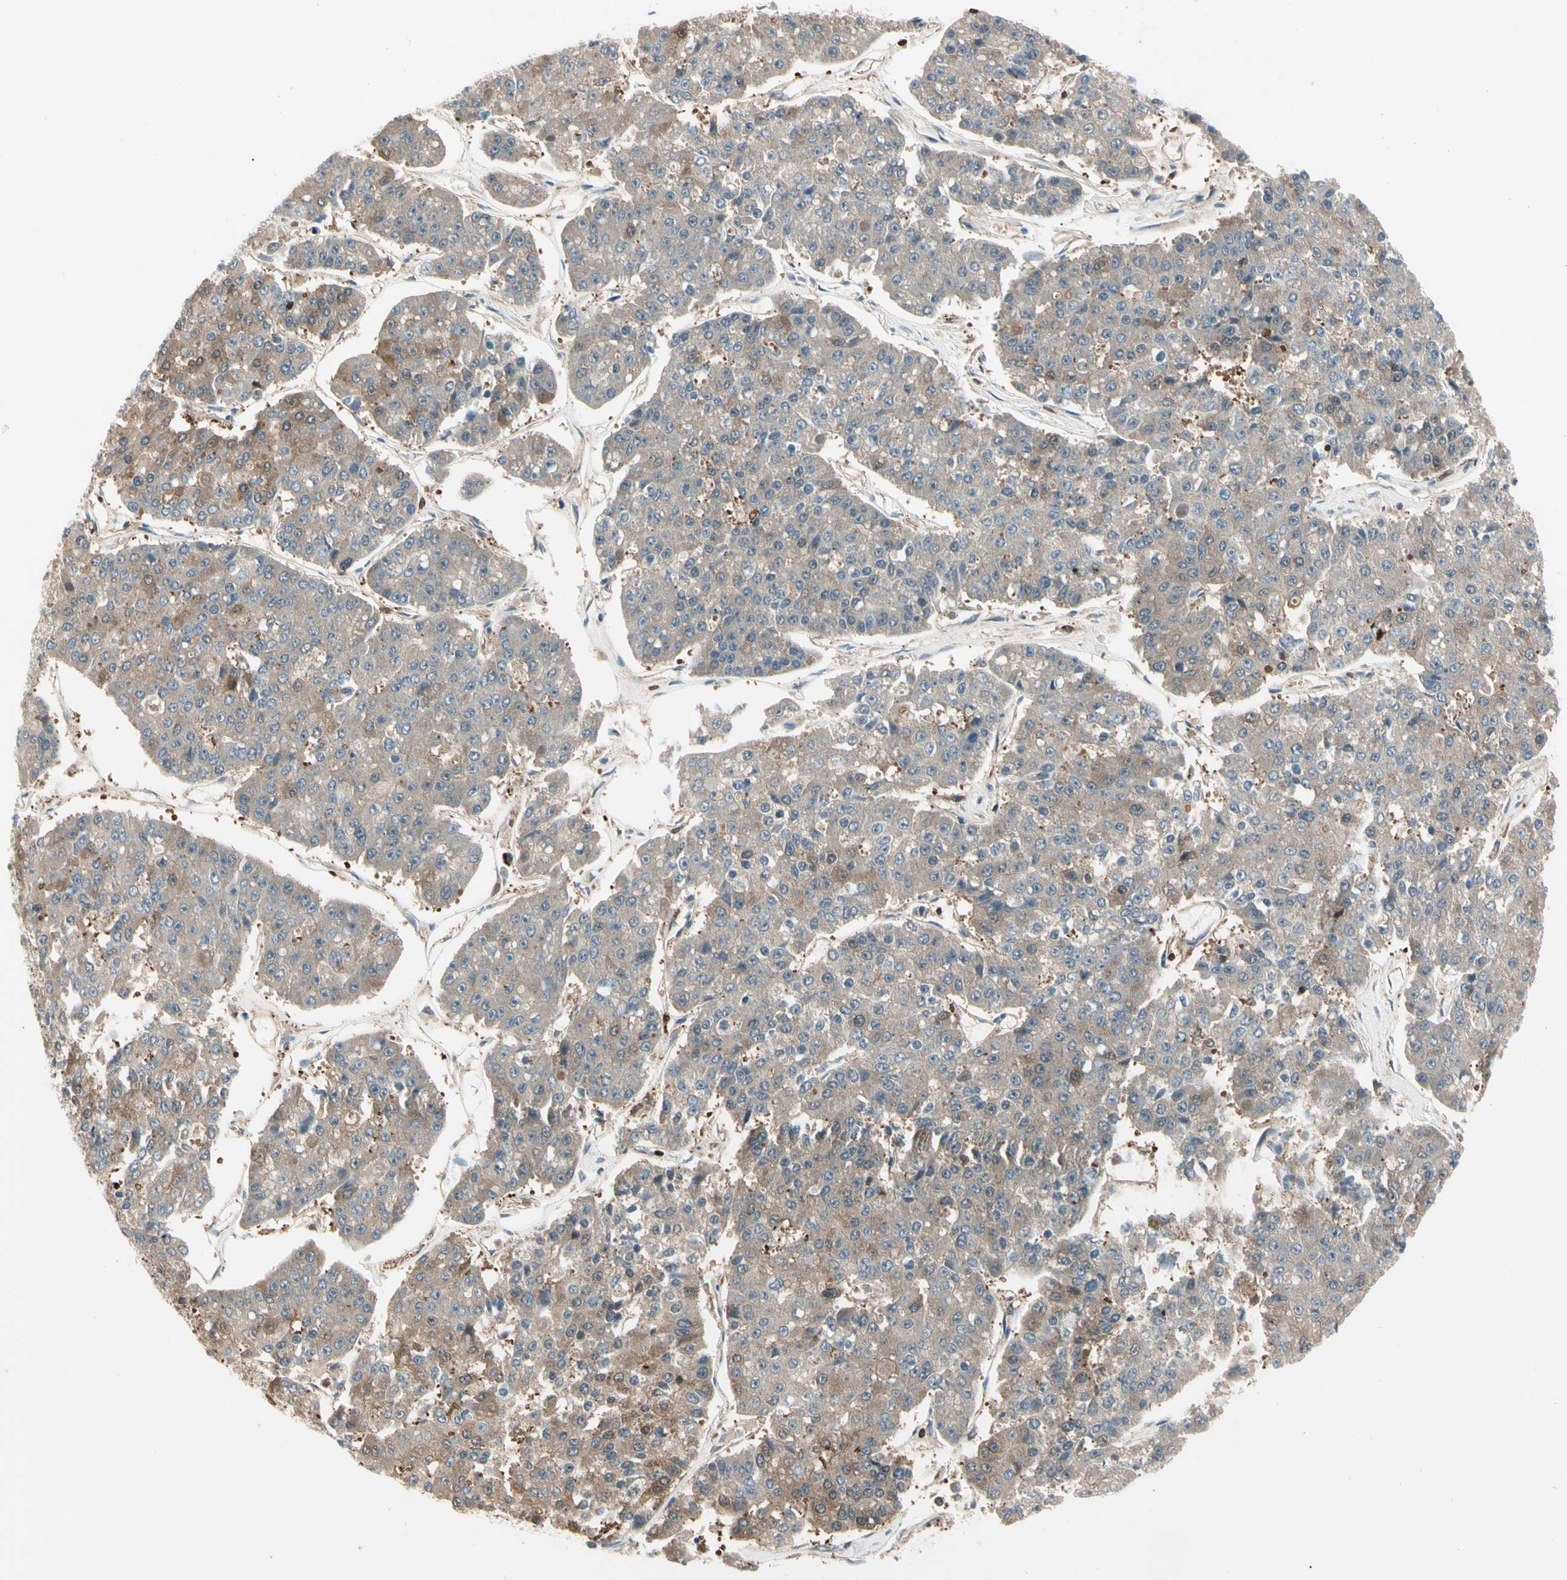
{"staining": {"intensity": "weak", "quantity": ">75%", "location": "cytoplasmic/membranous"}, "tissue": "pancreatic cancer", "cell_type": "Tumor cells", "image_type": "cancer", "snomed": [{"axis": "morphology", "description": "Adenocarcinoma, NOS"}, {"axis": "topography", "description": "Pancreas"}], "caption": "Pancreatic cancer (adenocarcinoma) was stained to show a protein in brown. There is low levels of weak cytoplasmic/membranous staining in about >75% of tumor cells.", "gene": "CAPZA2", "patient": {"sex": "male", "age": 50}}